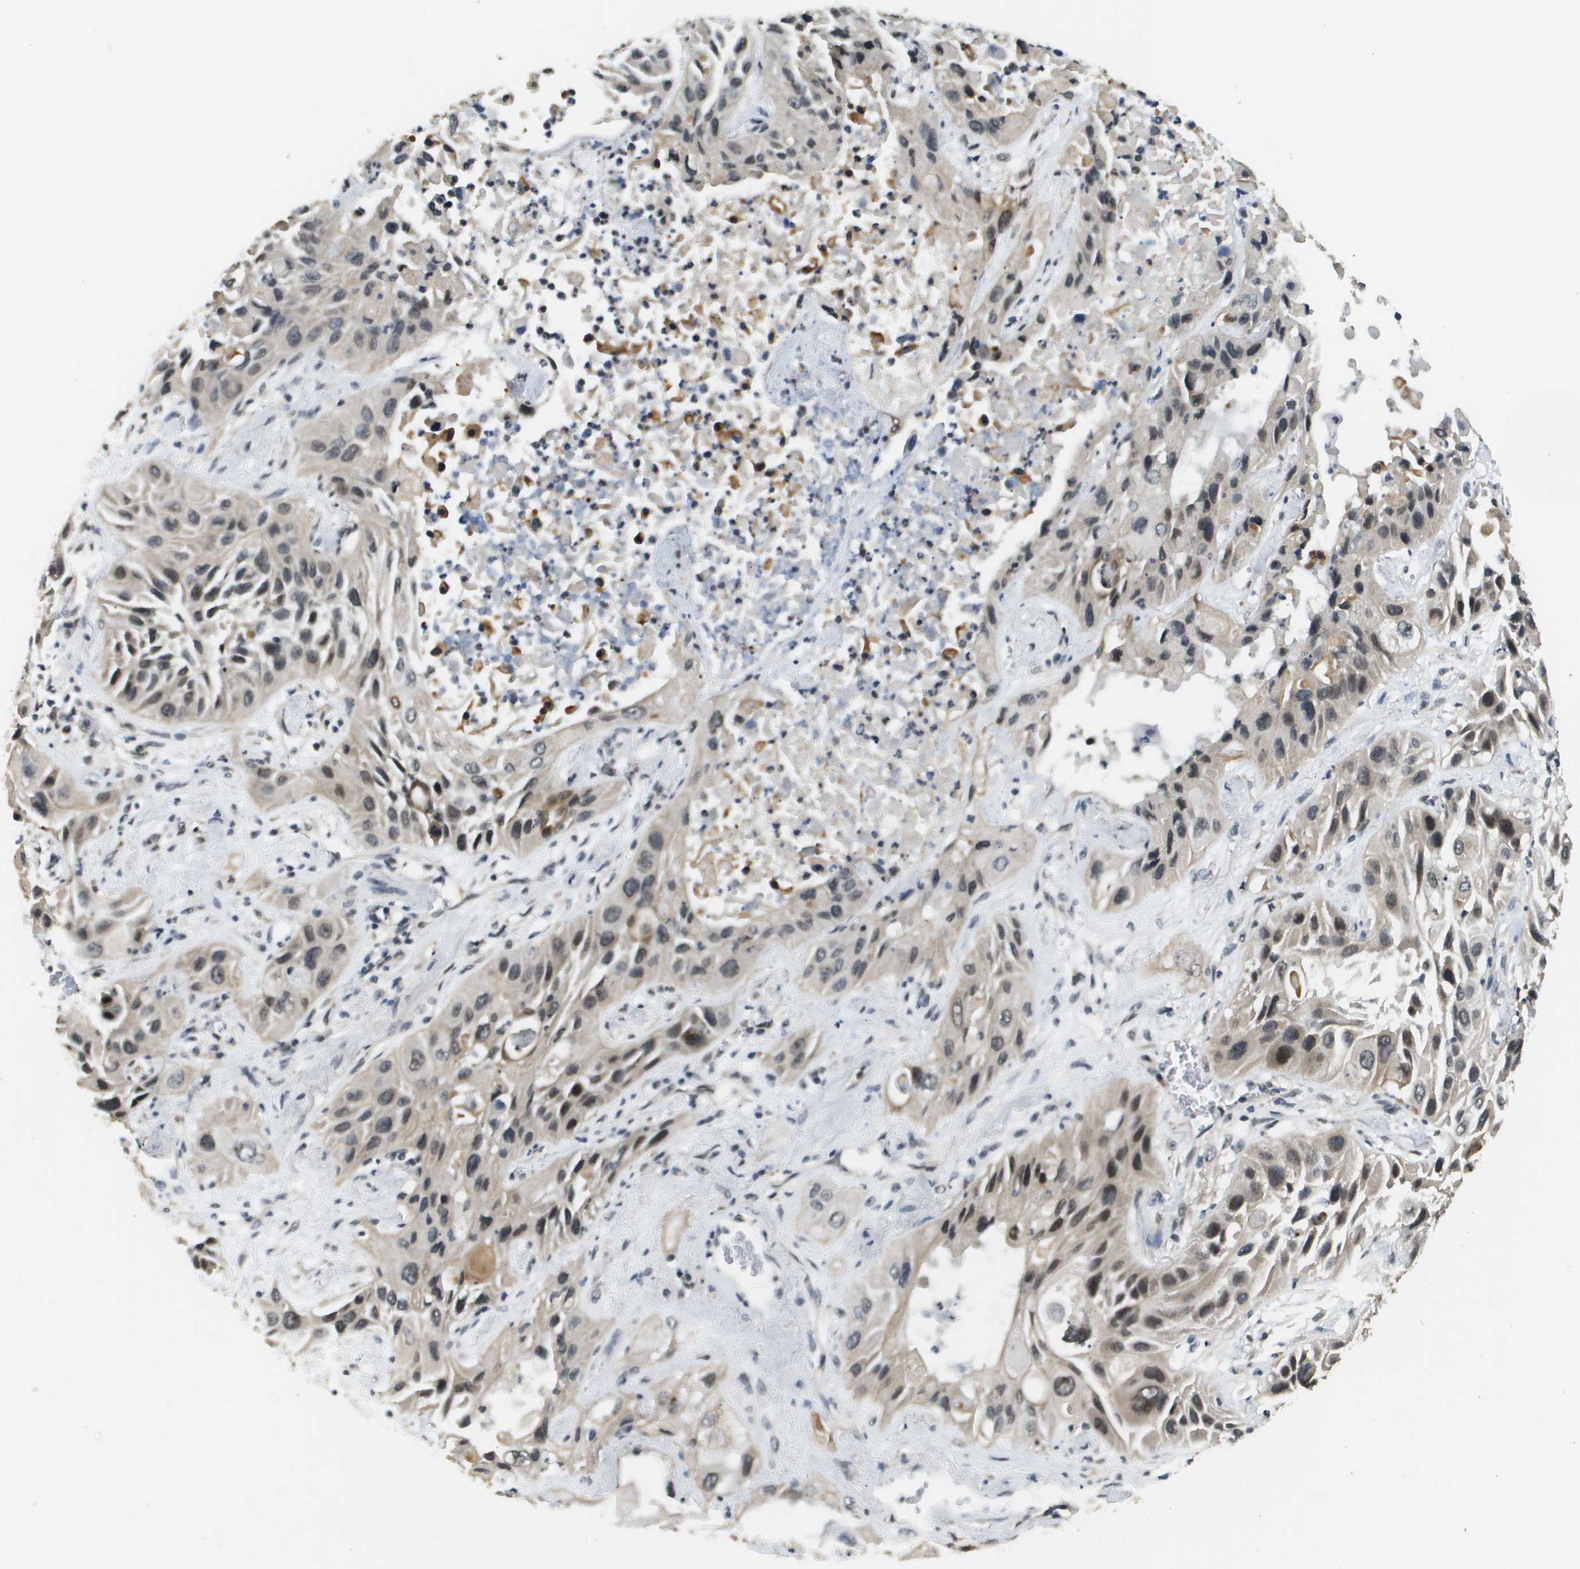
{"staining": {"intensity": "moderate", "quantity": "25%-75%", "location": "cytoplasmic/membranous,nuclear"}, "tissue": "lung cancer", "cell_type": "Tumor cells", "image_type": "cancer", "snomed": [{"axis": "morphology", "description": "Squamous cell carcinoma, NOS"}, {"axis": "topography", "description": "Lung"}], "caption": "A brown stain highlights moderate cytoplasmic/membranous and nuclear staining of a protein in human squamous cell carcinoma (lung) tumor cells.", "gene": "FANCC", "patient": {"sex": "female", "age": 76}}